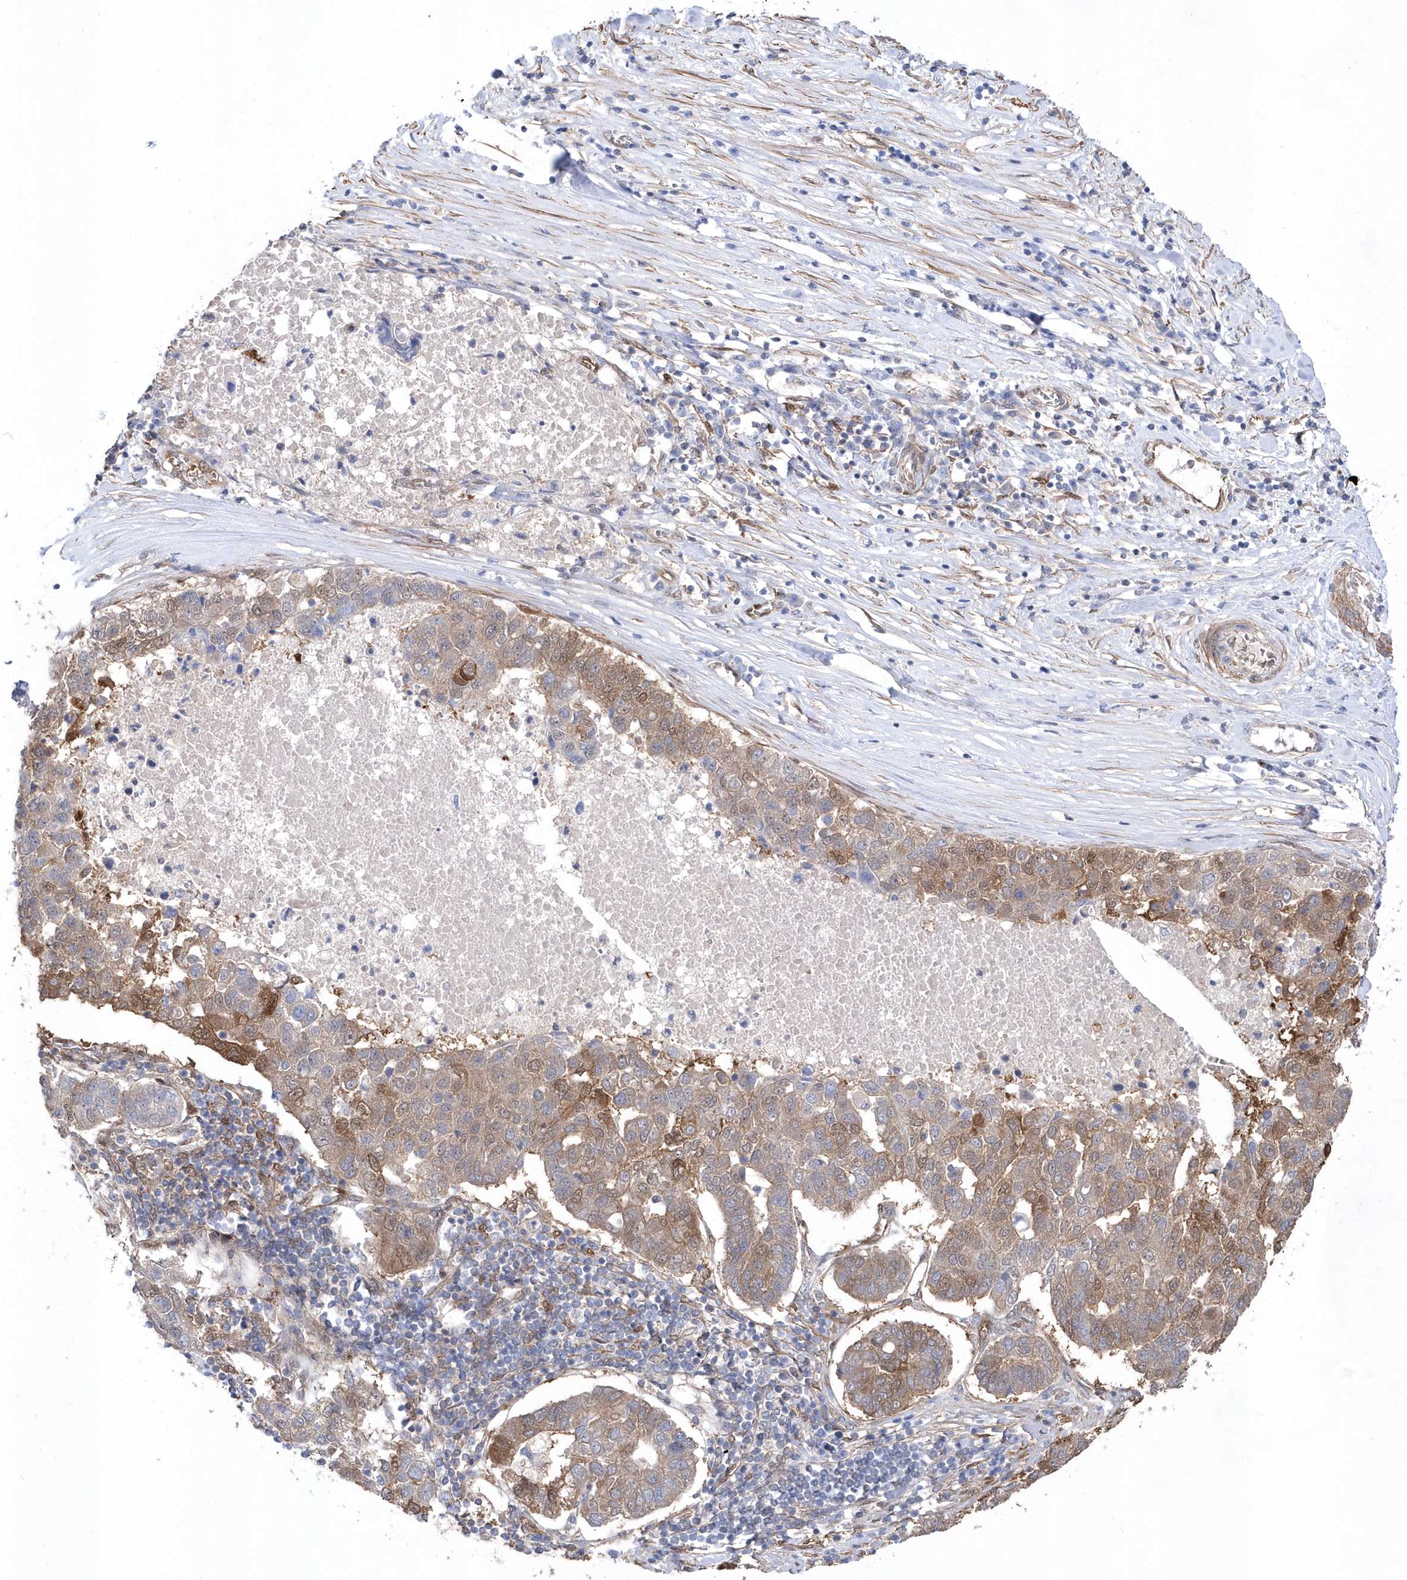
{"staining": {"intensity": "moderate", "quantity": ">75%", "location": "cytoplasmic/membranous"}, "tissue": "pancreatic cancer", "cell_type": "Tumor cells", "image_type": "cancer", "snomed": [{"axis": "morphology", "description": "Adenocarcinoma, NOS"}, {"axis": "topography", "description": "Pancreas"}], "caption": "The micrograph displays a brown stain indicating the presence of a protein in the cytoplasmic/membranous of tumor cells in adenocarcinoma (pancreatic).", "gene": "BDH2", "patient": {"sex": "female", "age": 61}}